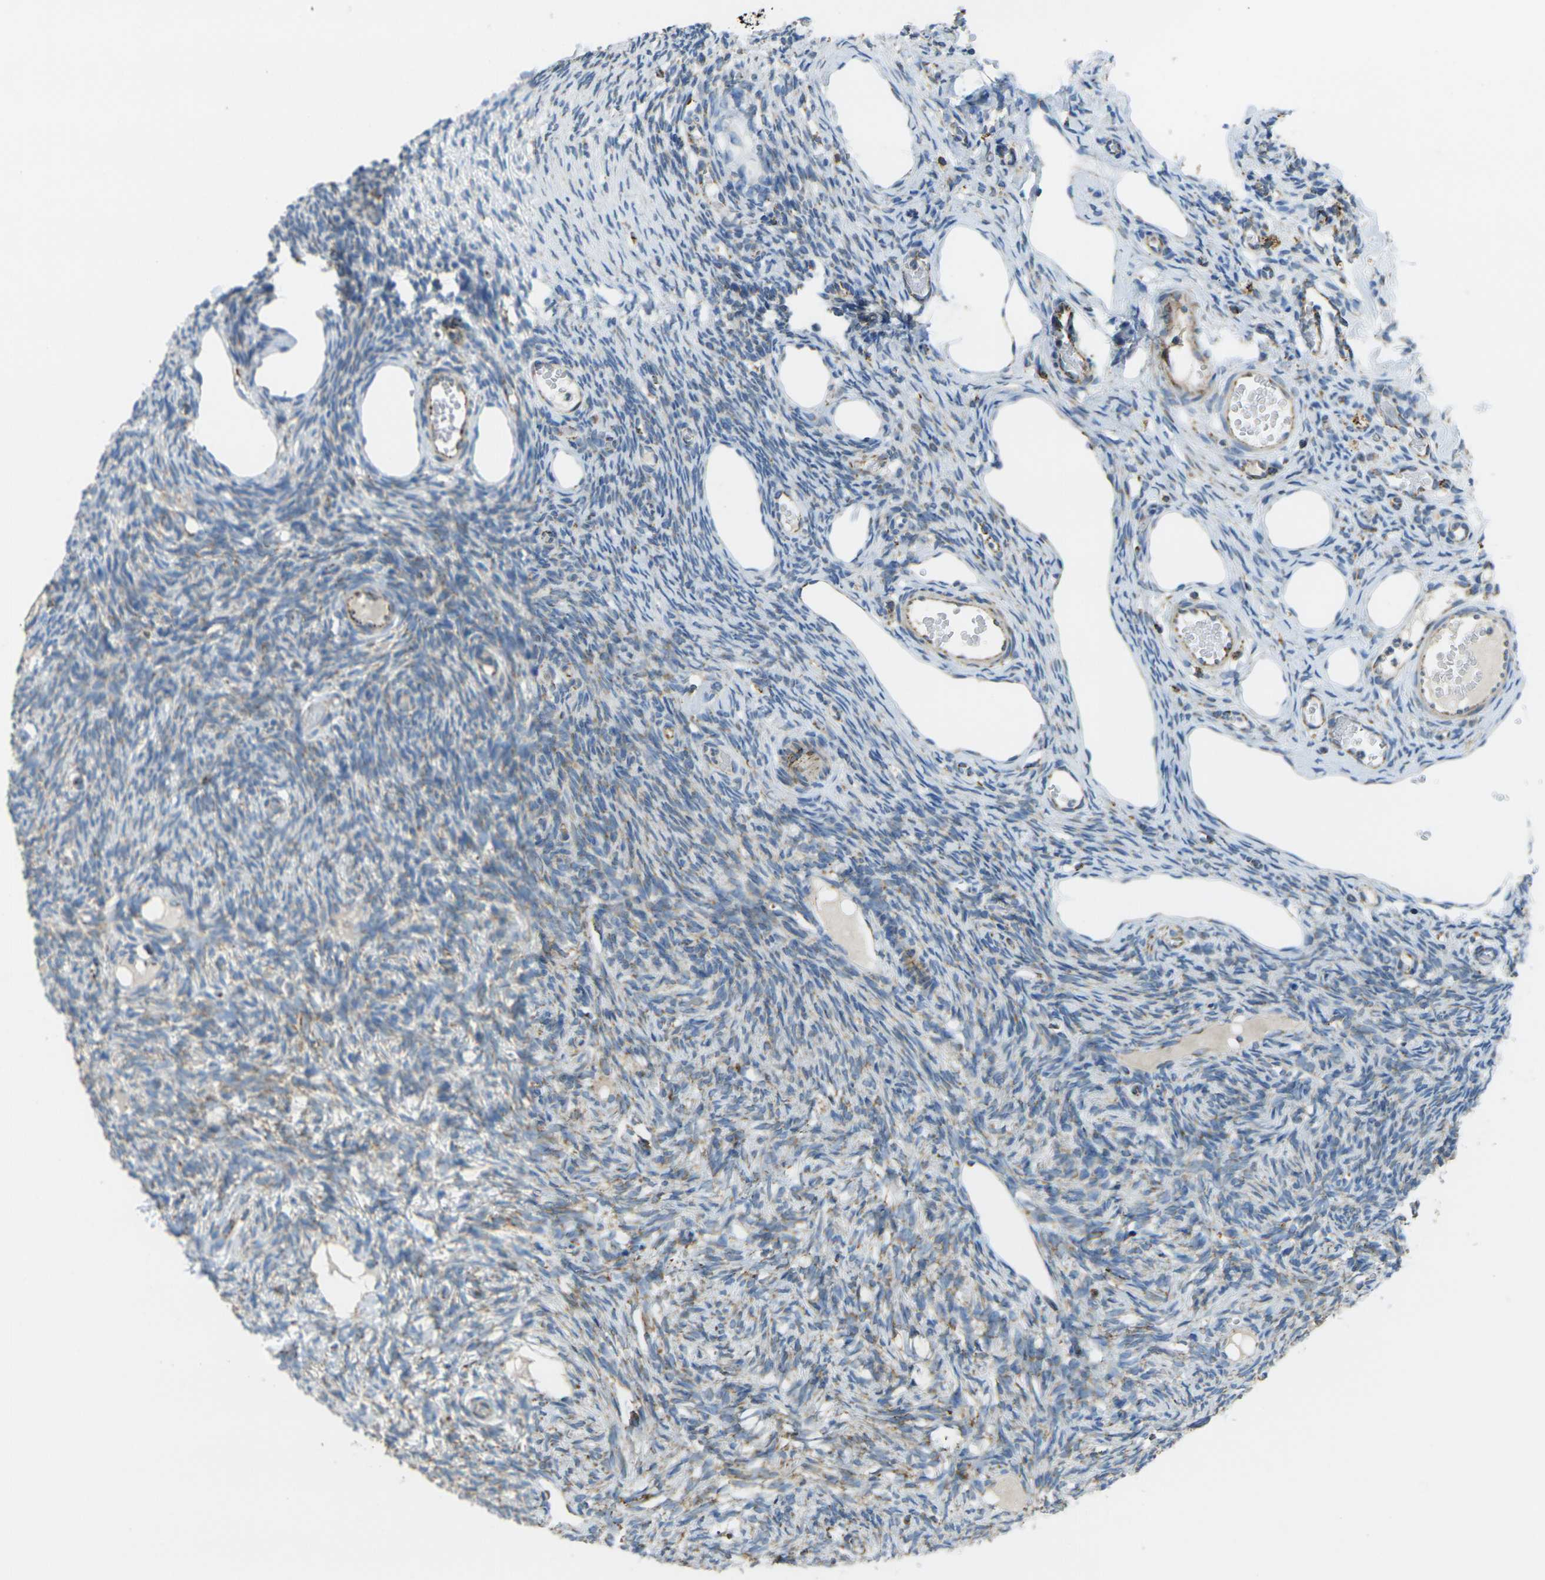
{"staining": {"intensity": "weak", "quantity": "<25%", "location": "cytoplasmic/membranous"}, "tissue": "ovary", "cell_type": "Ovarian stroma cells", "image_type": "normal", "snomed": [{"axis": "morphology", "description": "Normal tissue, NOS"}, {"axis": "topography", "description": "Ovary"}], "caption": "A high-resolution image shows immunohistochemistry (IHC) staining of unremarkable ovary, which shows no significant staining in ovarian stroma cells.", "gene": "CYB5R1", "patient": {"sex": "female", "age": 33}}